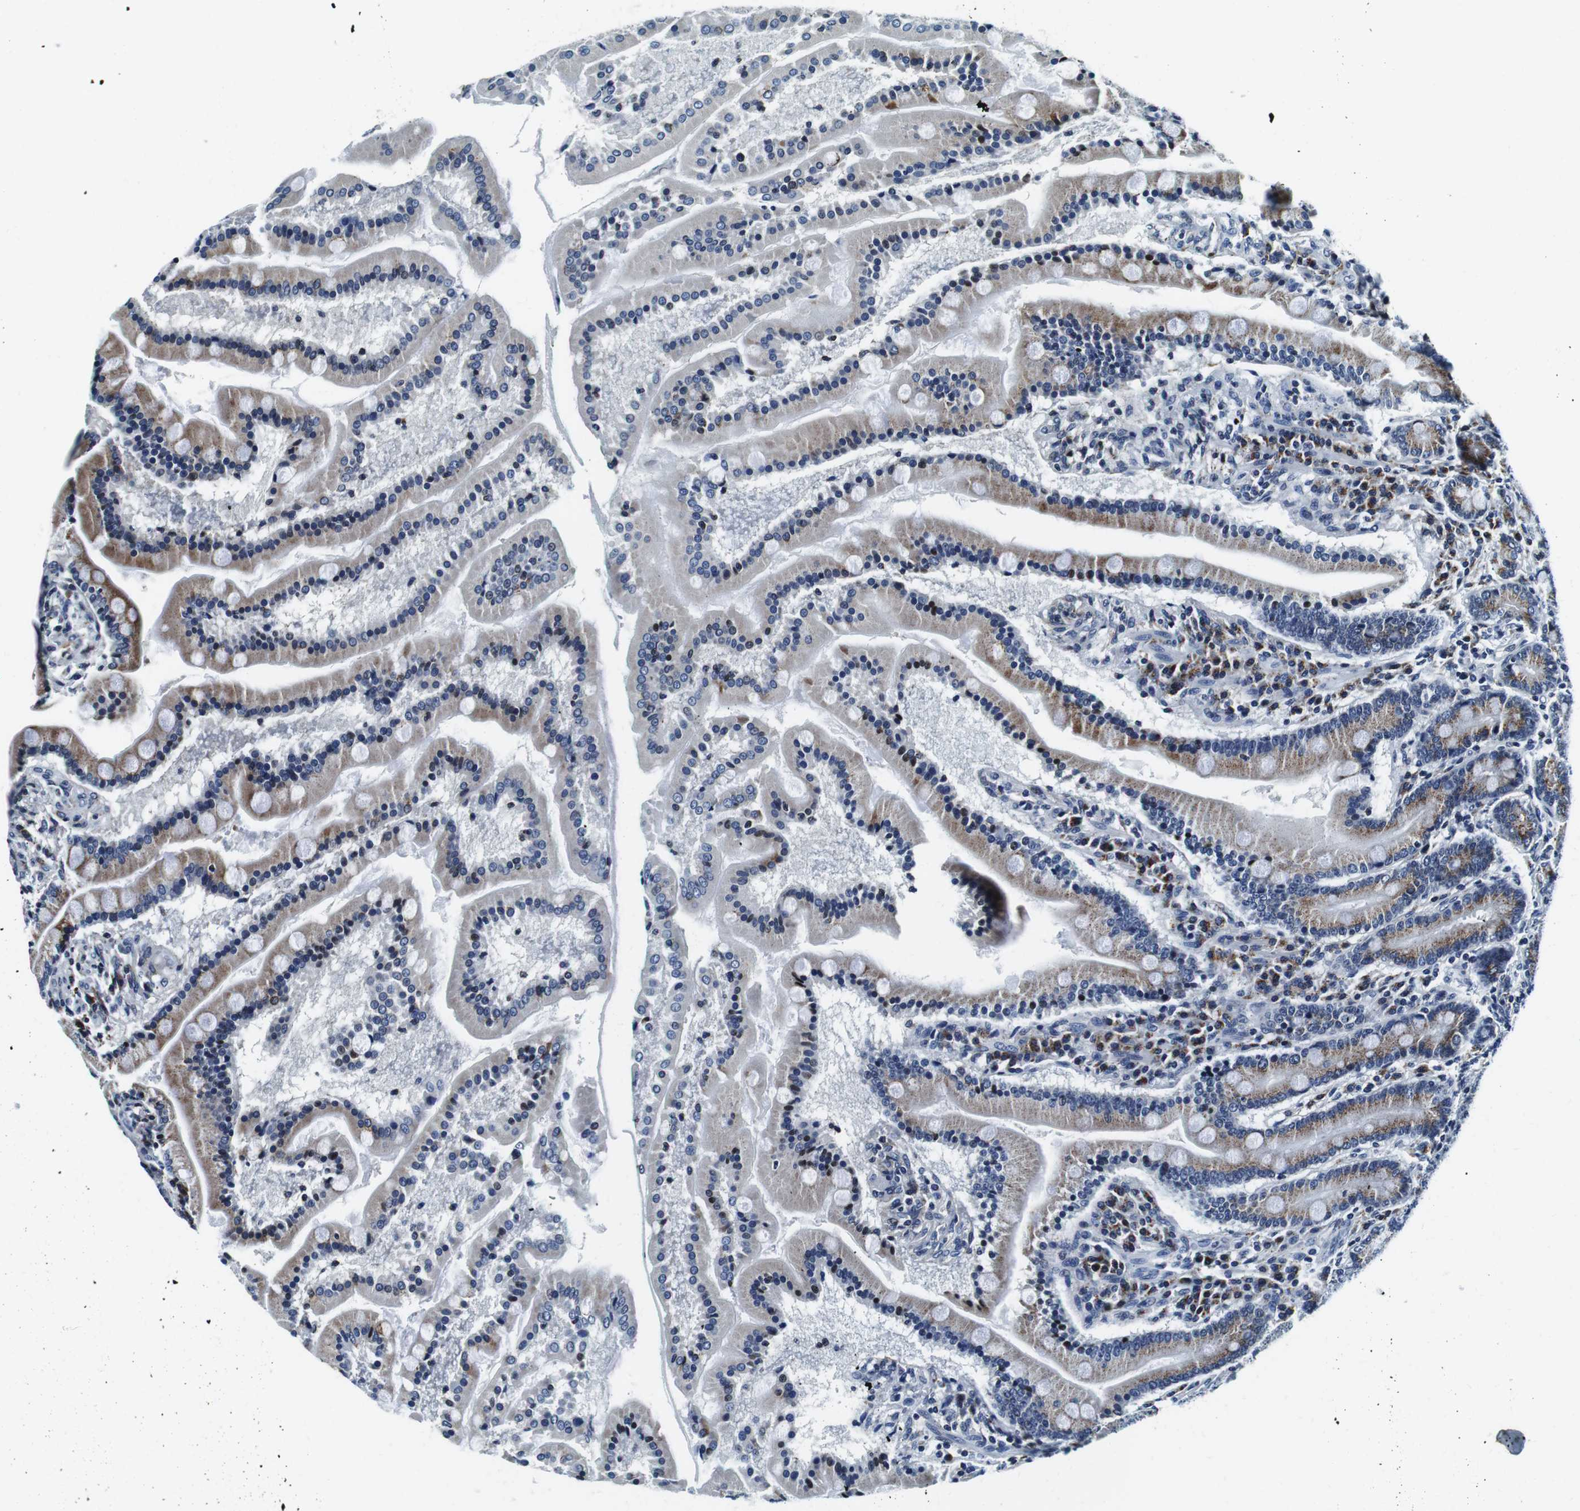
{"staining": {"intensity": "moderate", "quantity": "25%-75%", "location": "cytoplasmic/membranous"}, "tissue": "duodenum", "cell_type": "Glandular cells", "image_type": "normal", "snomed": [{"axis": "morphology", "description": "Normal tissue, NOS"}, {"axis": "topography", "description": "Duodenum"}], "caption": "Normal duodenum shows moderate cytoplasmic/membranous positivity in approximately 25%-75% of glandular cells, visualized by immunohistochemistry.", "gene": "FAR2", "patient": {"sex": "male", "age": 50}}